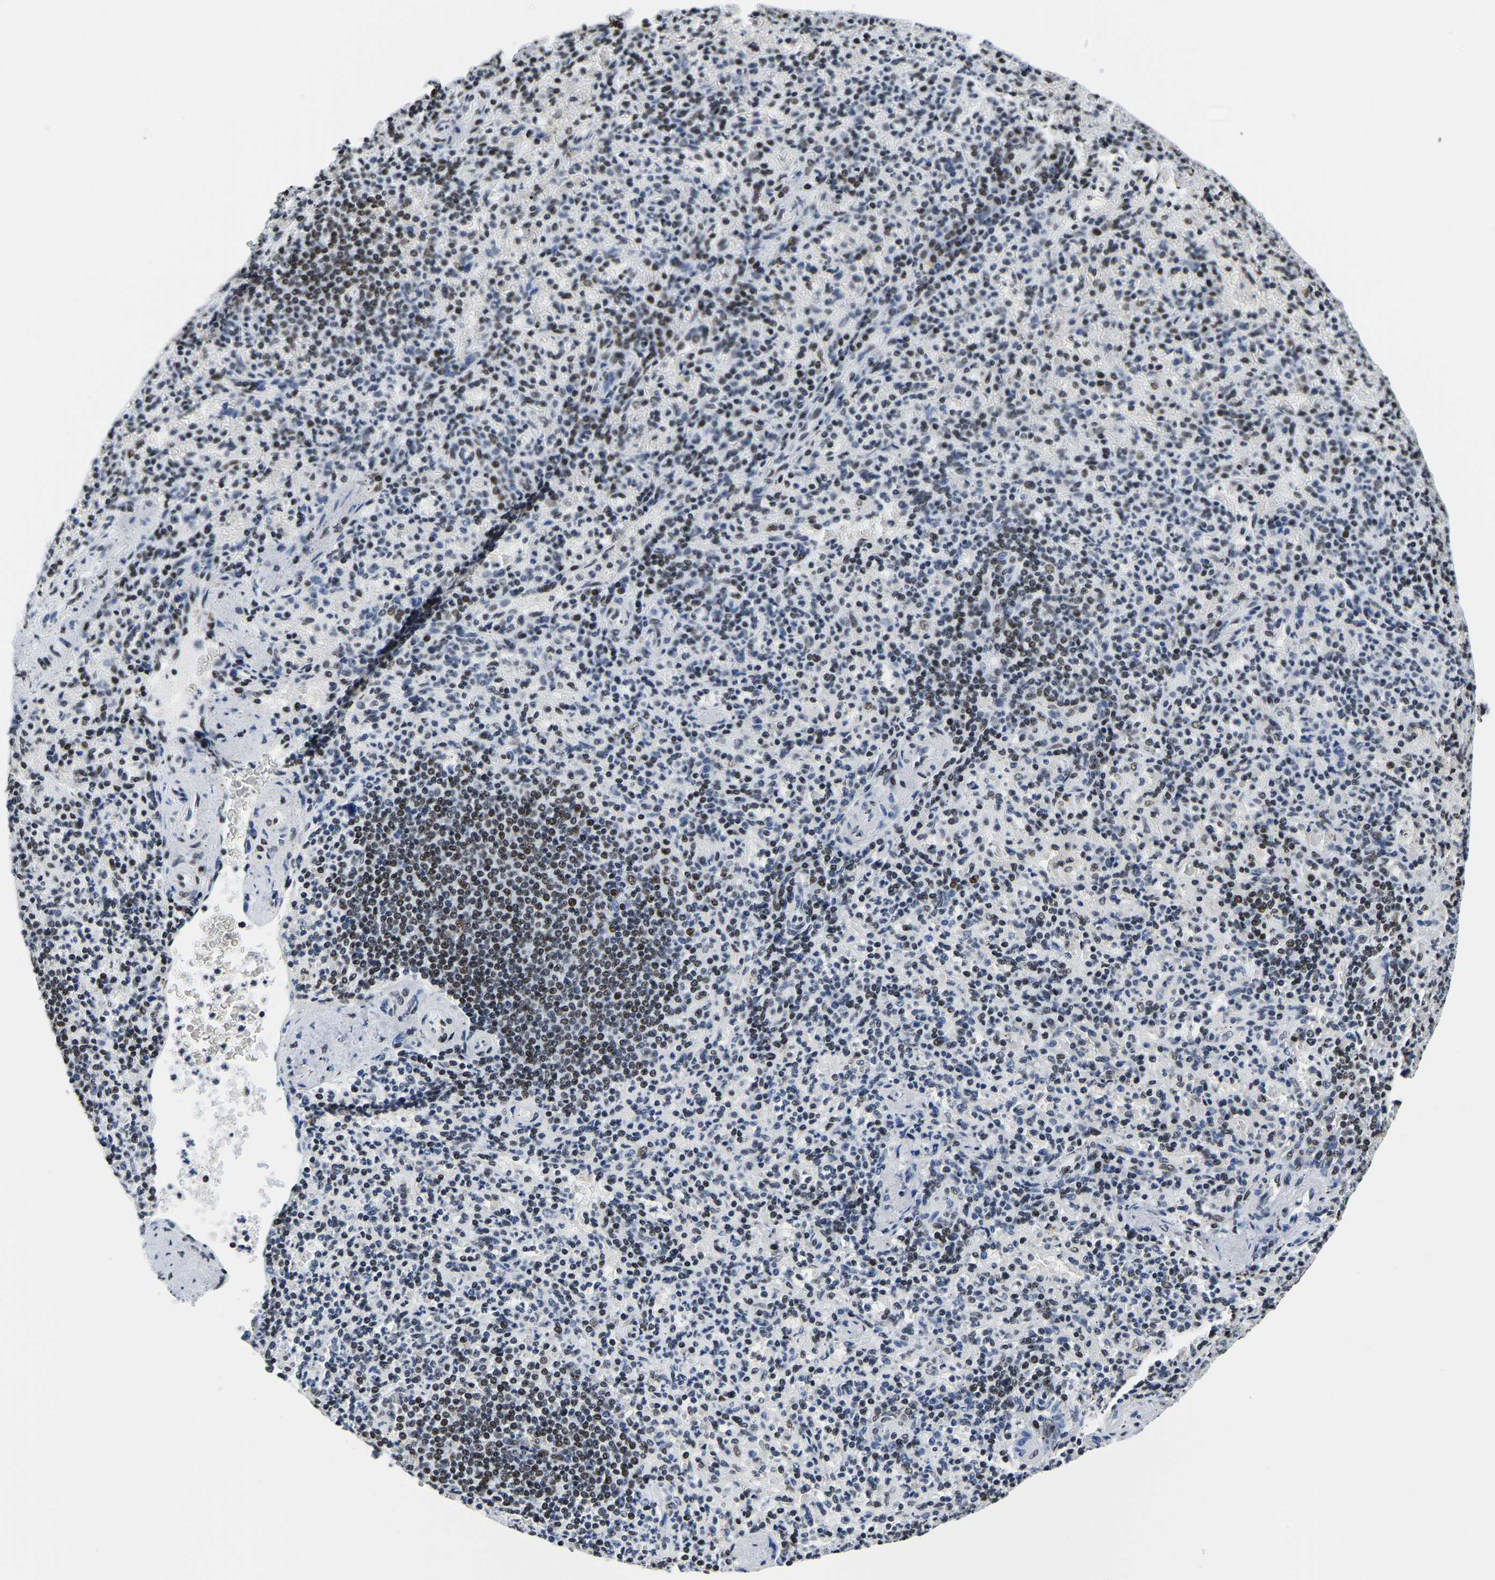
{"staining": {"intensity": "moderate", "quantity": "25%-75%", "location": "nuclear"}, "tissue": "spleen", "cell_type": "Cells in red pulp", "image_type": "normal", "snomed": [{"axis": "morphology", "description": "Normal tissue, NOS"}, {"axis": "topography", "description": "Spleen"}], "caption": "Spleen stained with DAB (3,3'-diaminobenzidine) immunohistochemistry reveals medium levels of moderate nuclear expression in about 25%-75% of cells in red pulp.", "gene": "UBA1", "patient": {"sex": "female", "age": 74}}